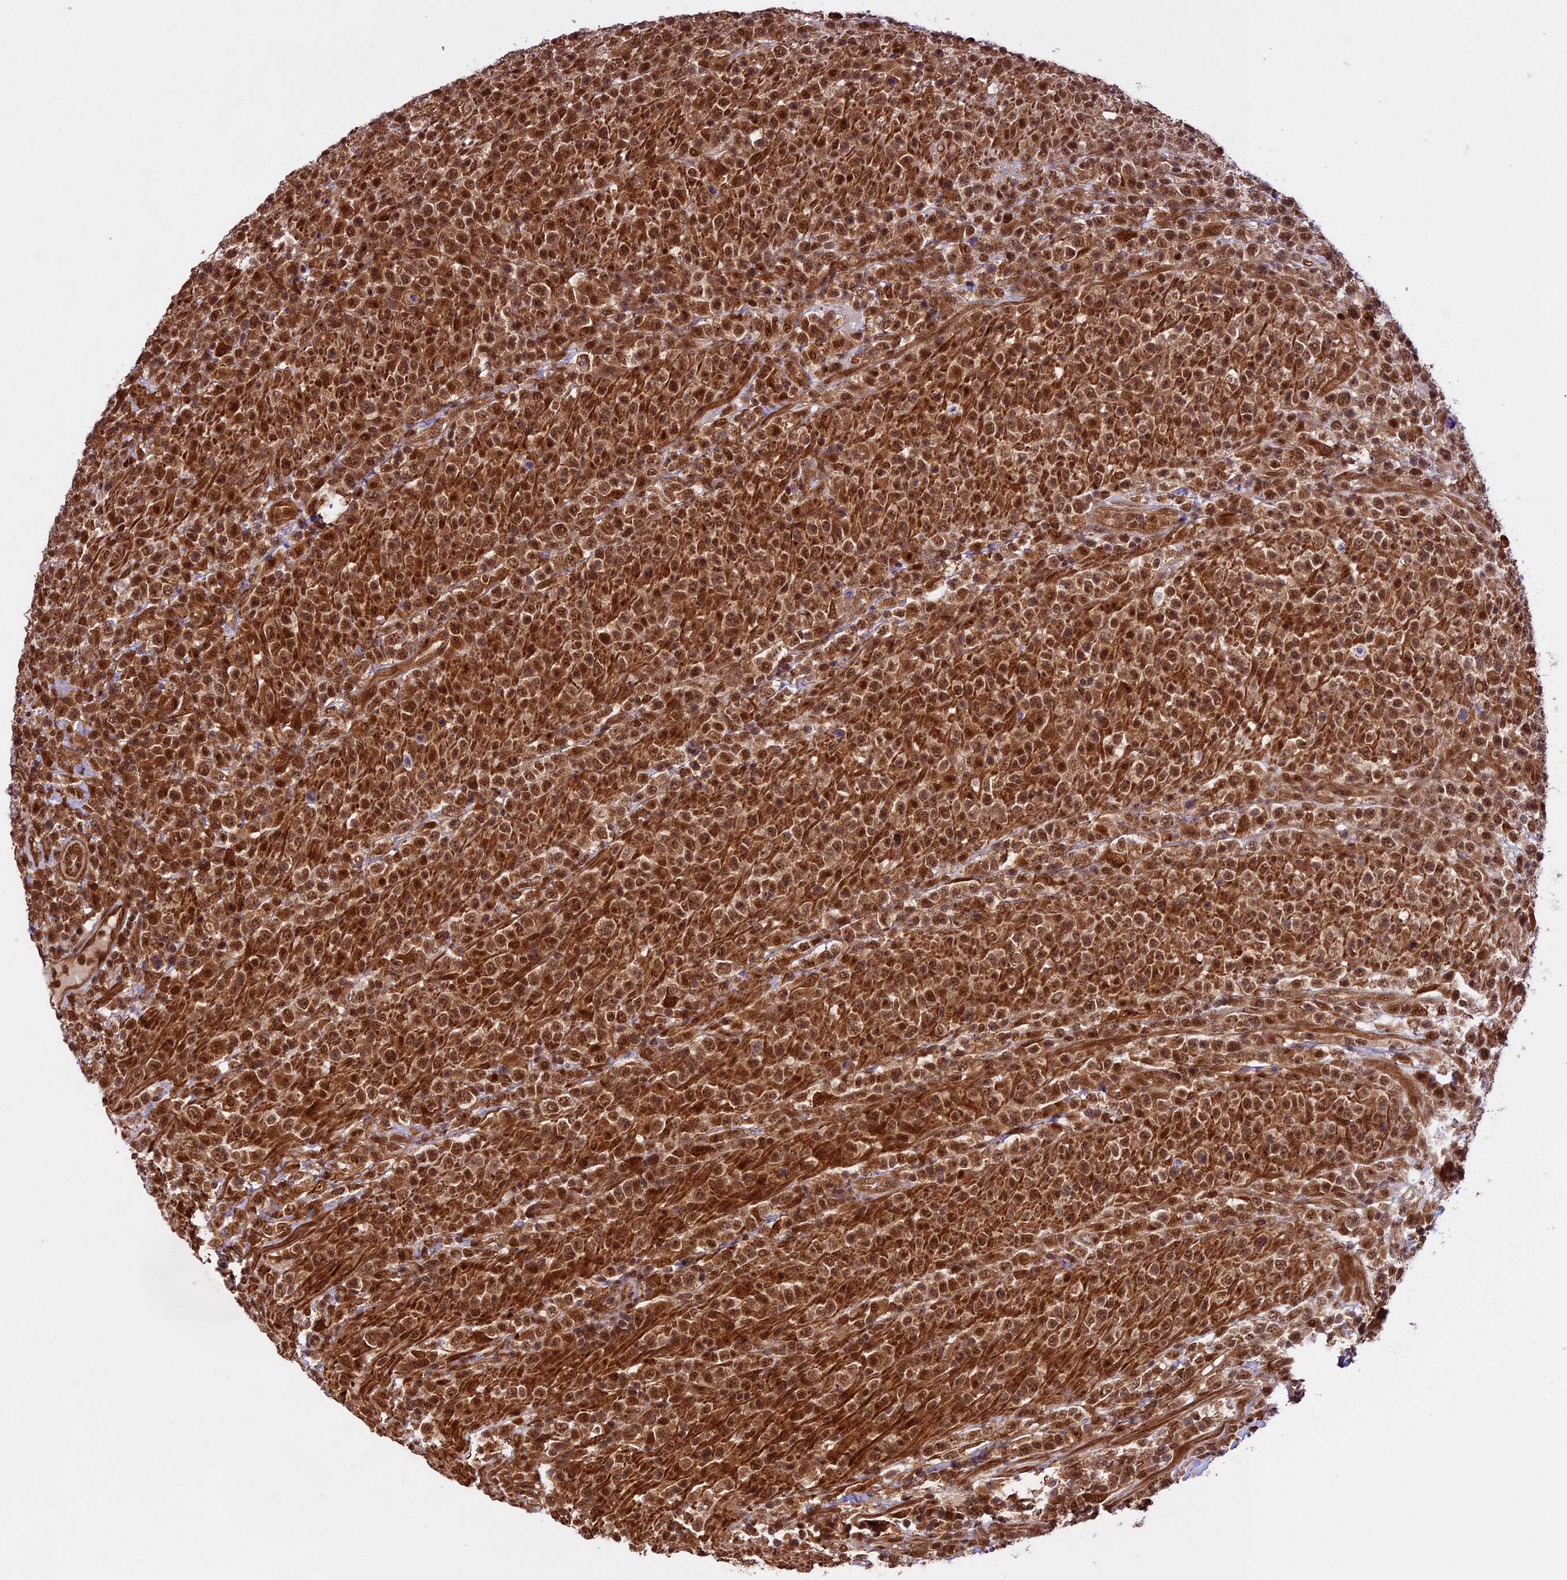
{"staining": {"intensity": "strong", "quantity": ">75%", "location": "cytoplasmic/membranous,nuclear"}, "tissue": "lymphoma", "cell_type": "Tumor cells", "image_type": "cancer", "snomed": [{"axis": "morphology", "description": "Malignant lymphoma, non-Hodgkin's type, High grade"}, {"axis": "topography", "description": "Colon"}], "caption": "A brown stain labels strong cytoplasmic/membranous and nuclear expression of a protein in human high-grade malignant lymphoma, non-Hodgkin's type tumor cells. (DAB IHC, brown staining for protein, blue staining for nuclei).", "gene": "DHX38", "patient": {"sex": "female", "age": 53}}